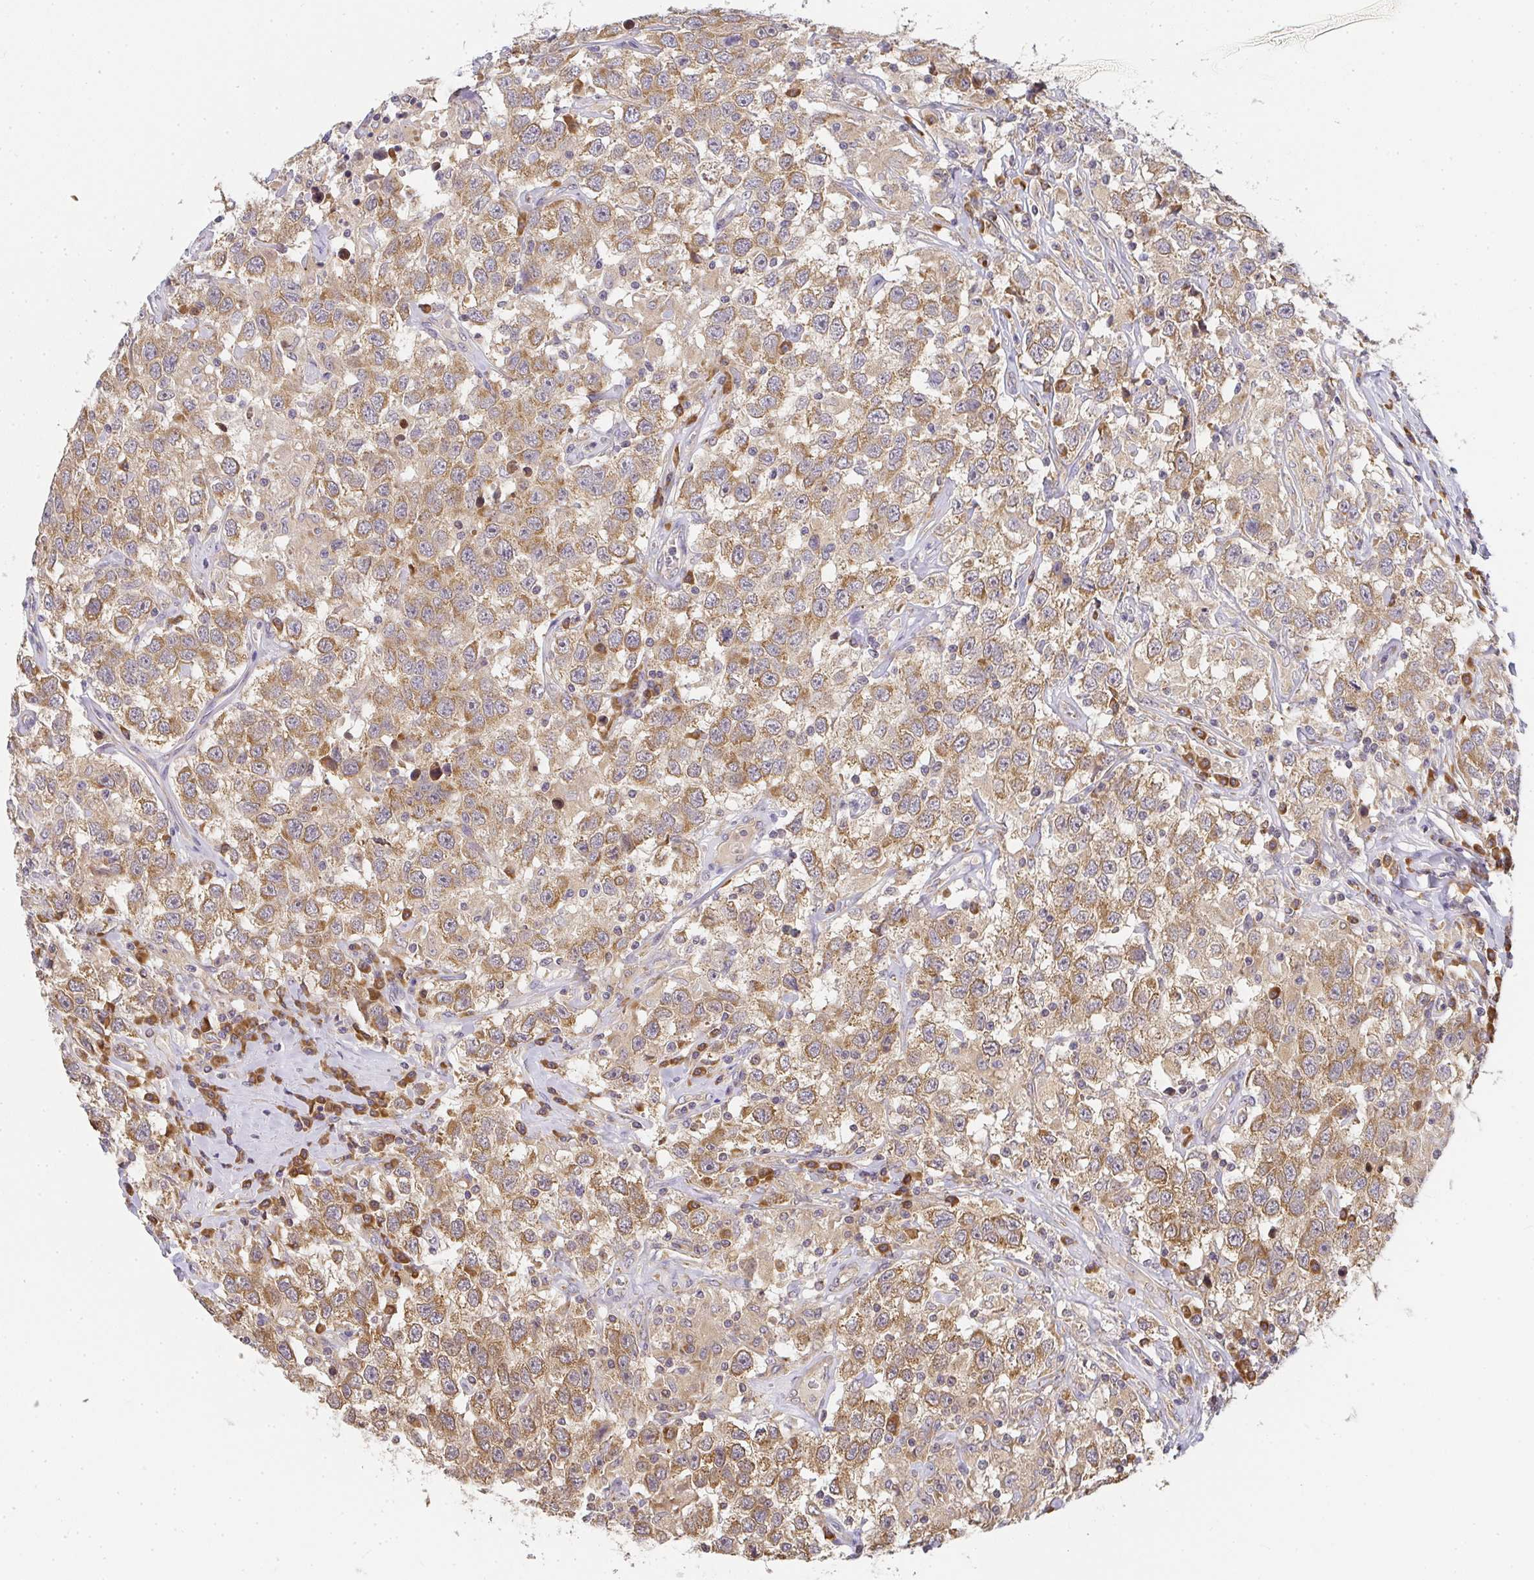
{"staining": {"intensity": "moderate", "quantity": ">75%", "location": "cytoplasmic/membranous"}, "tissue": "testis cancer", "cell_type": "Tumor cells", "image_type": "cancer", "snomed": [{"axis": "morphology", "description": "Seminoma, NOS"}, {"axis": "topography", "description": "Testis"}], "caption": "Moderate cytoplasmic/membranous protein positivity is present in approximately >75% of tumor cells in testis cancer (seminoma).", "gene": "SLC35B3", "patient": {"sex": "male", "age": 41}}